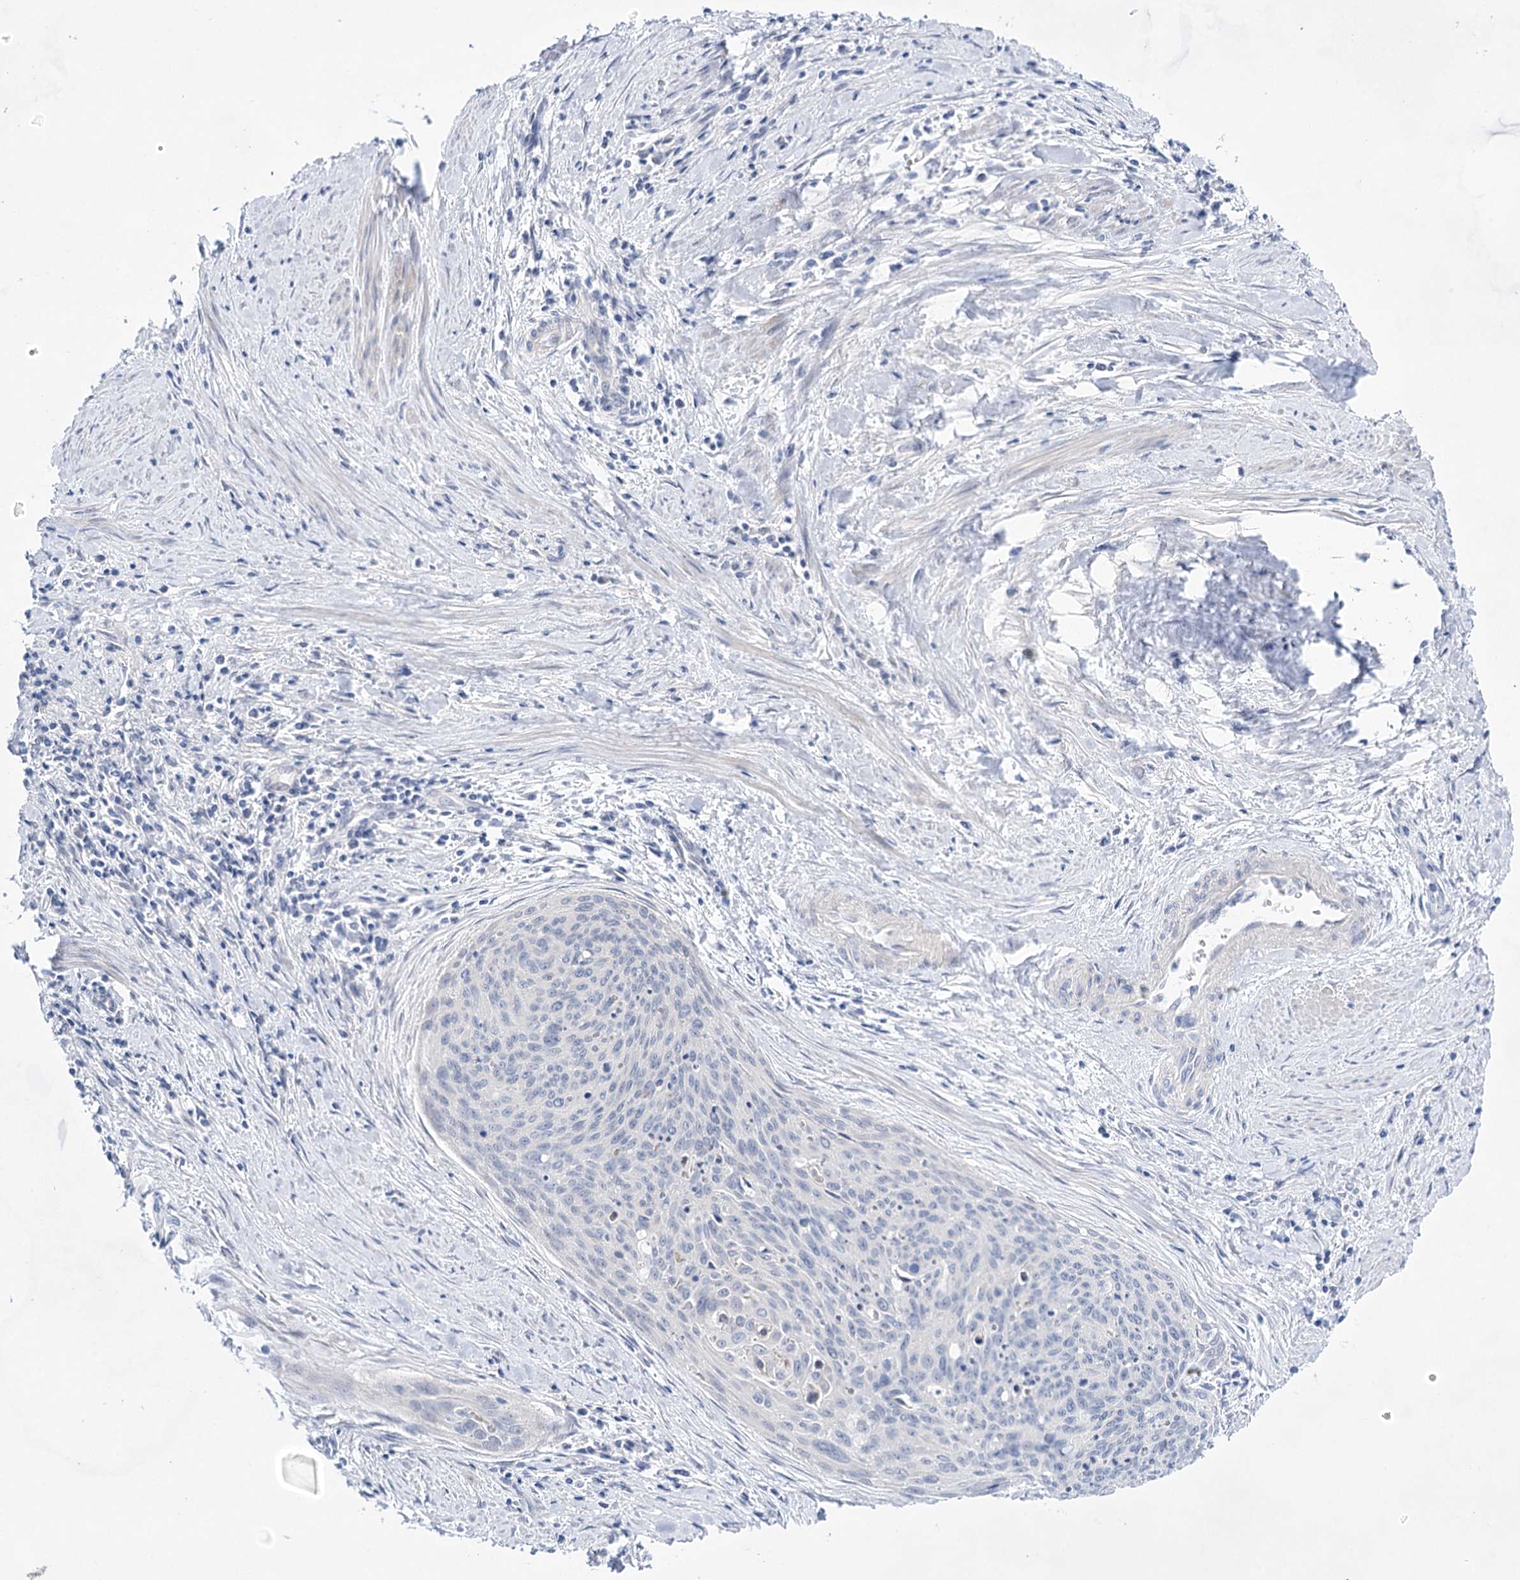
{"staining": {"intensity": "negative", "quantity": "none", "location": "none"}, "tissue": "cervical cancer", "cell_type": "Tumor cells", "image_type": "cancer", "snomed": [{"axis": "morphology", "description": "Squamous cell carcinoma, NOS"}, {"axis": "topography", "description": "Cervix"}], "caption": "Human cervical squamous cell carcinoma stained for a protein using immunohistochemistry exhibits no positivity in tumor cells.", "gene": "LALBA", "patient": {"sex": "female", "age": 55}}